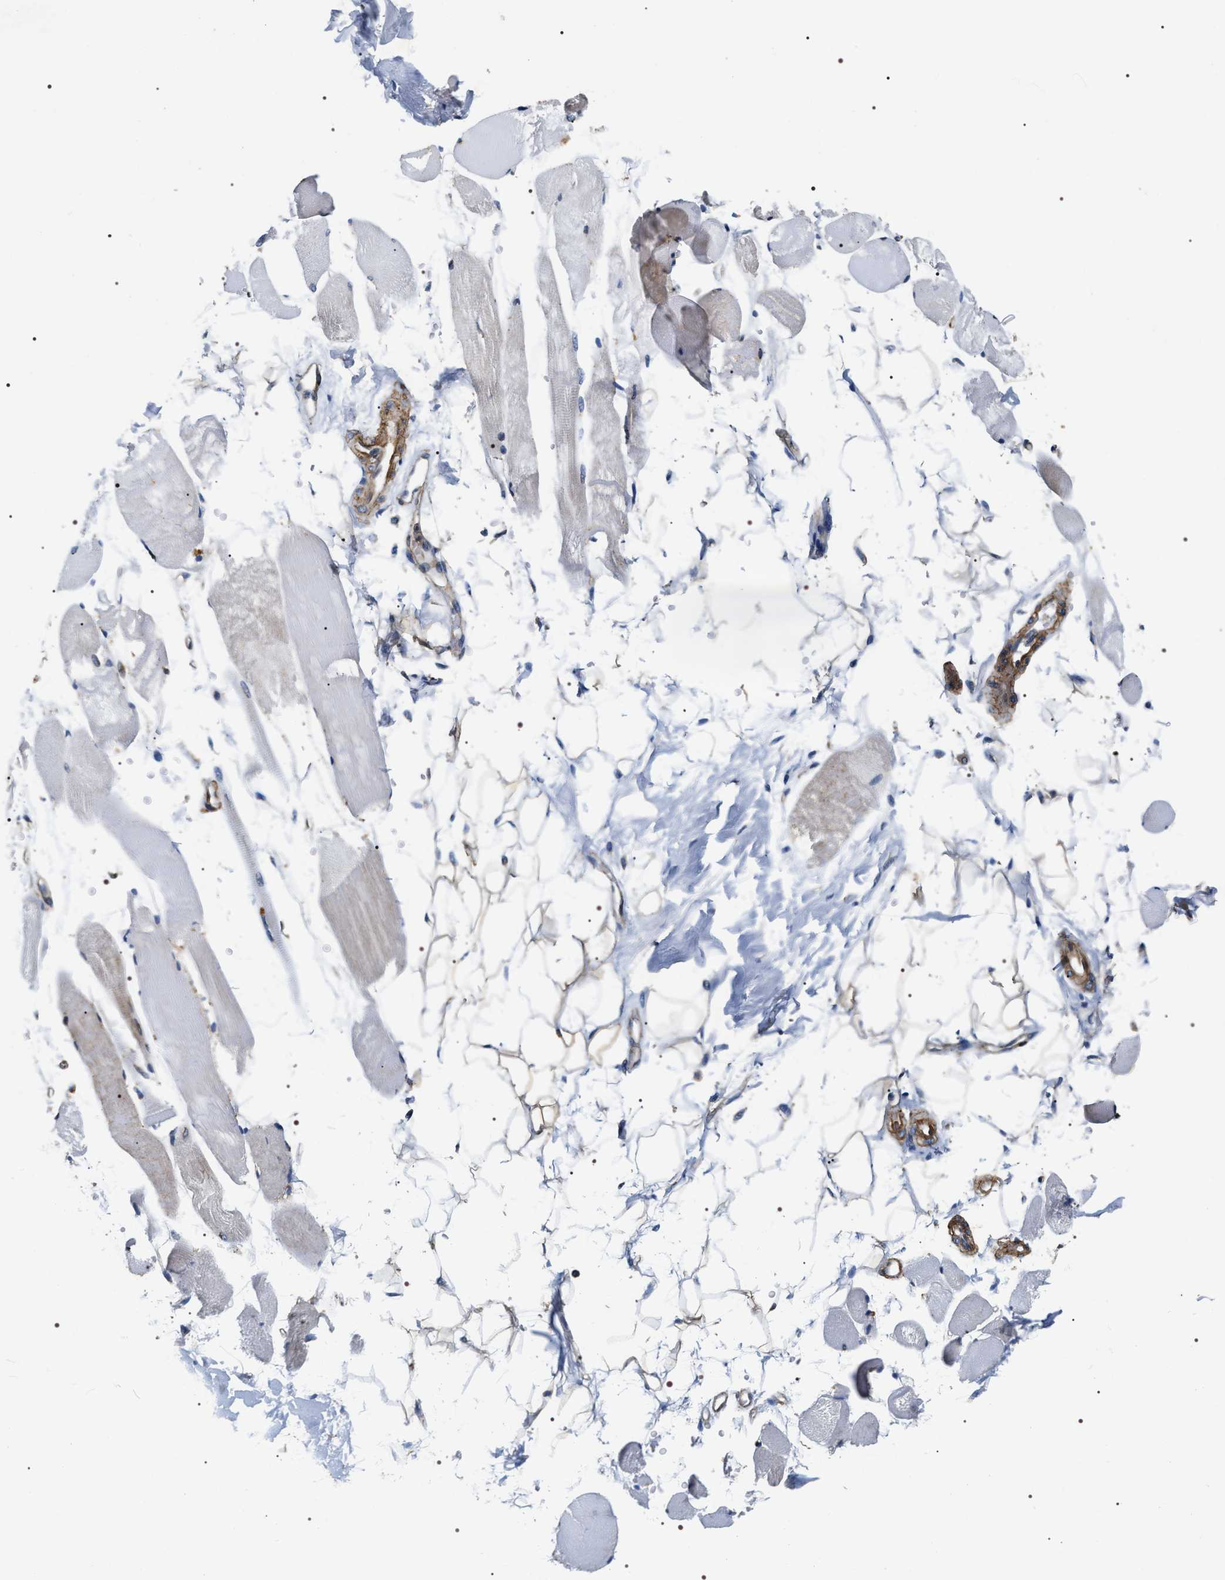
{"staining": {"intensity": "moderate", "quantity": "<25%", "location": "cytoplasmic/membranous"}, "tissue": "skeletal muscle", "cell_type": "Myocytes", "image_type": "normal", "snomed": [{"axis": "morphology", "description": "Normal tissue, NOS"}, {"axis": "topography", "description": "Skeletal muscle"}, {"axis": "topography", "description": "Peripheral nerve tissue"}], "caption": "Immunohistochemical staining of benign human skeletal muscle exhibits <25% levels of moderate cytoplasmic/membranous protein positivity in approximately <25% of myocytes.", "gene": "ZC3HAV1L", "patient": {"sex": "female", "age": 84}}